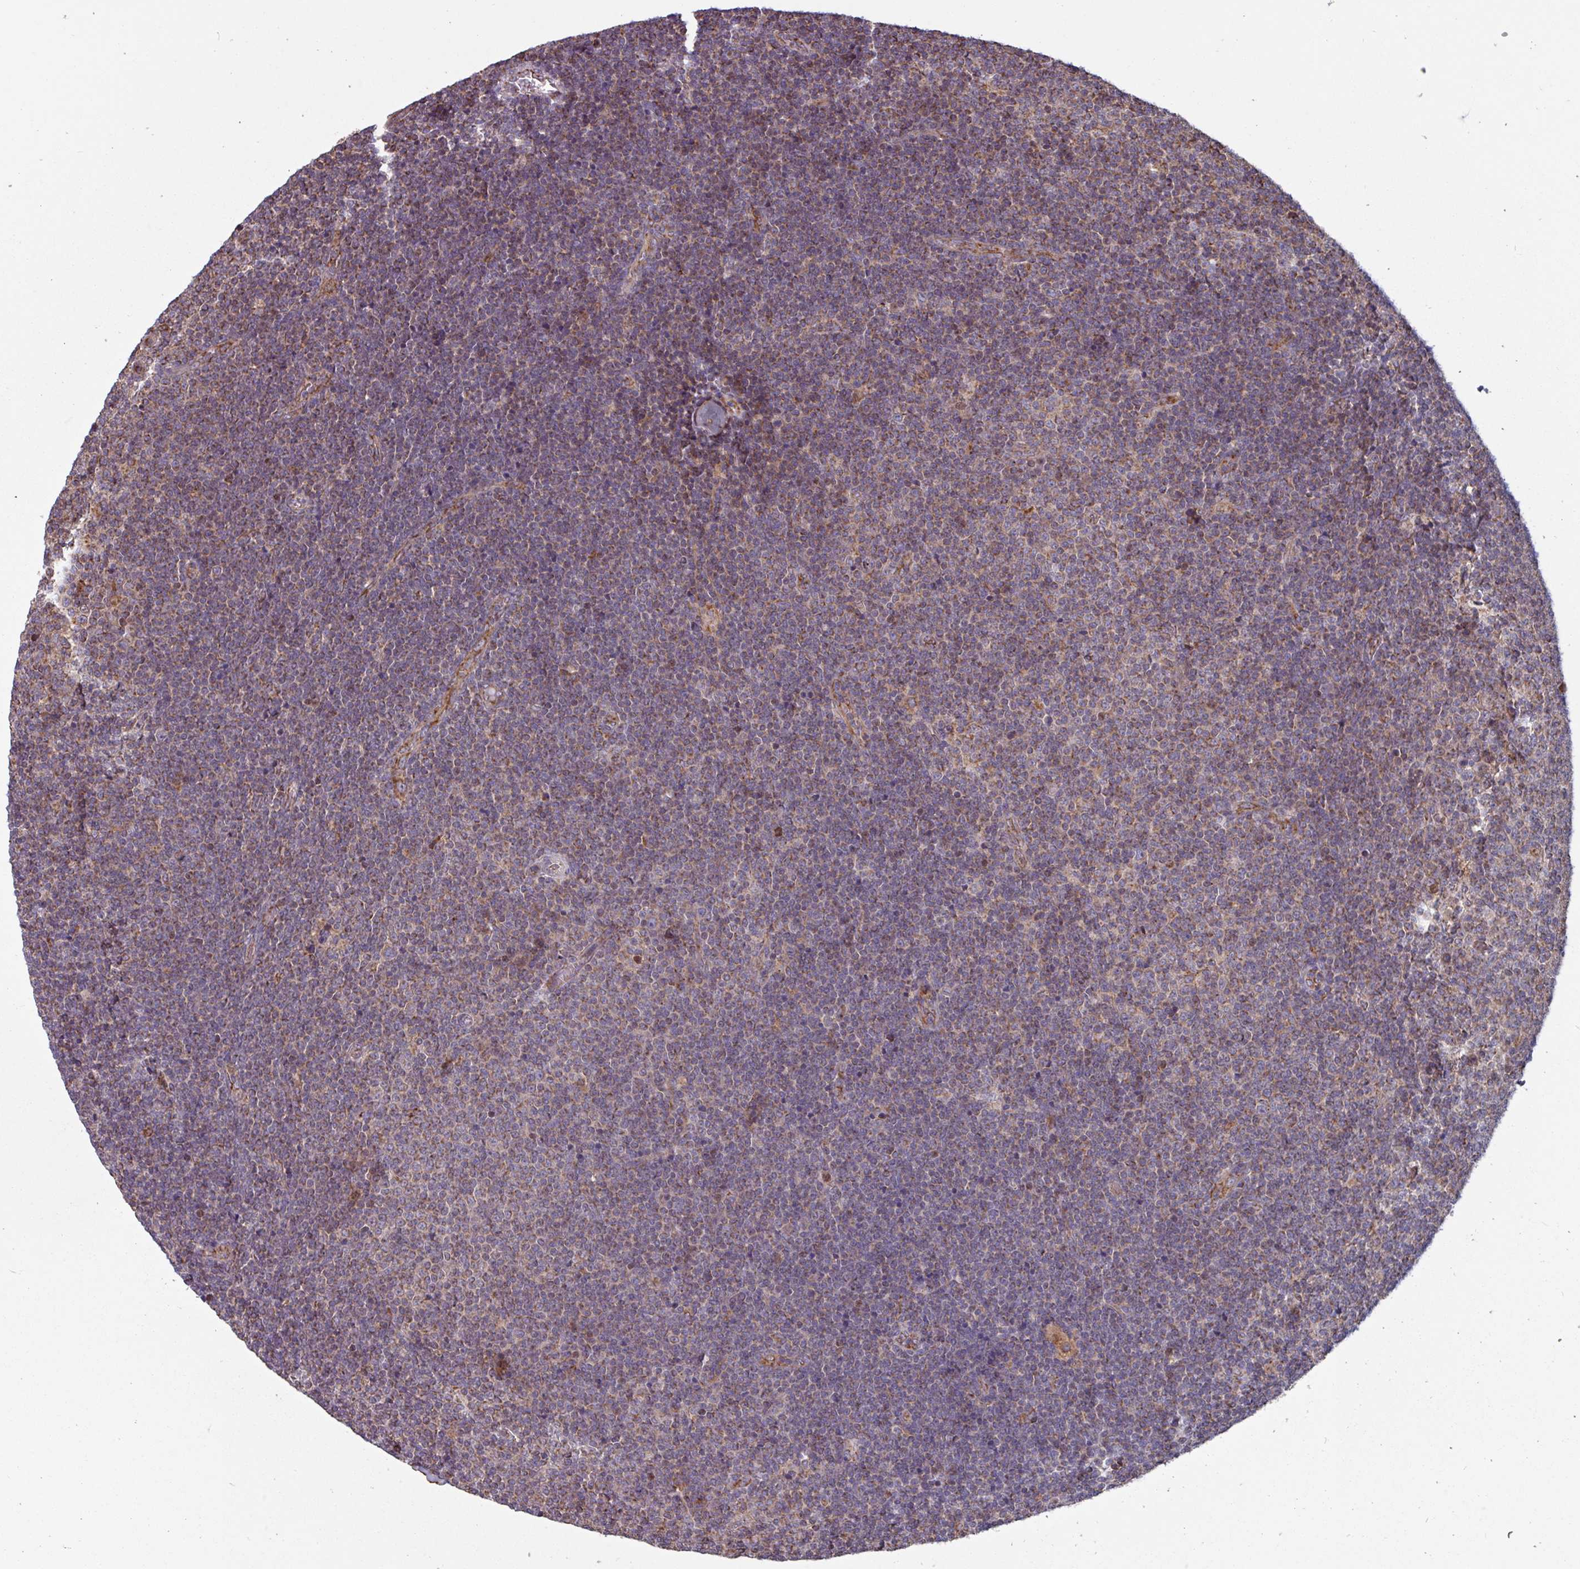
{"staining": {"intensity": "moderate", "quantity": "25%-75%", "location": "cytoplasmic/membranous"}, "tissue": "lymphoma", "cell_type": "Tumor cells", "image_type": "cancer", "snomed": [{"axis": "morphology", "description": "Malignant lymphoma, non-Hodgkin's type, Low grade"}, {"axis": "topography", "description": "Lymph node"}], "caption": "Protein expression analysis of malignant lymphoma, non-Hodgkin's type (low-grade) demonstrates moderate cytoplasmic/membranous expression in about 25%-75% of tumor cells. The staining was performed using DAB to visualize the protein expression in brown, while the nuclei were stained in blue with hematoxylin (Magnification: 20x).", "gene": "COX7C", "patient": {"sex": "male", "age": 48}}